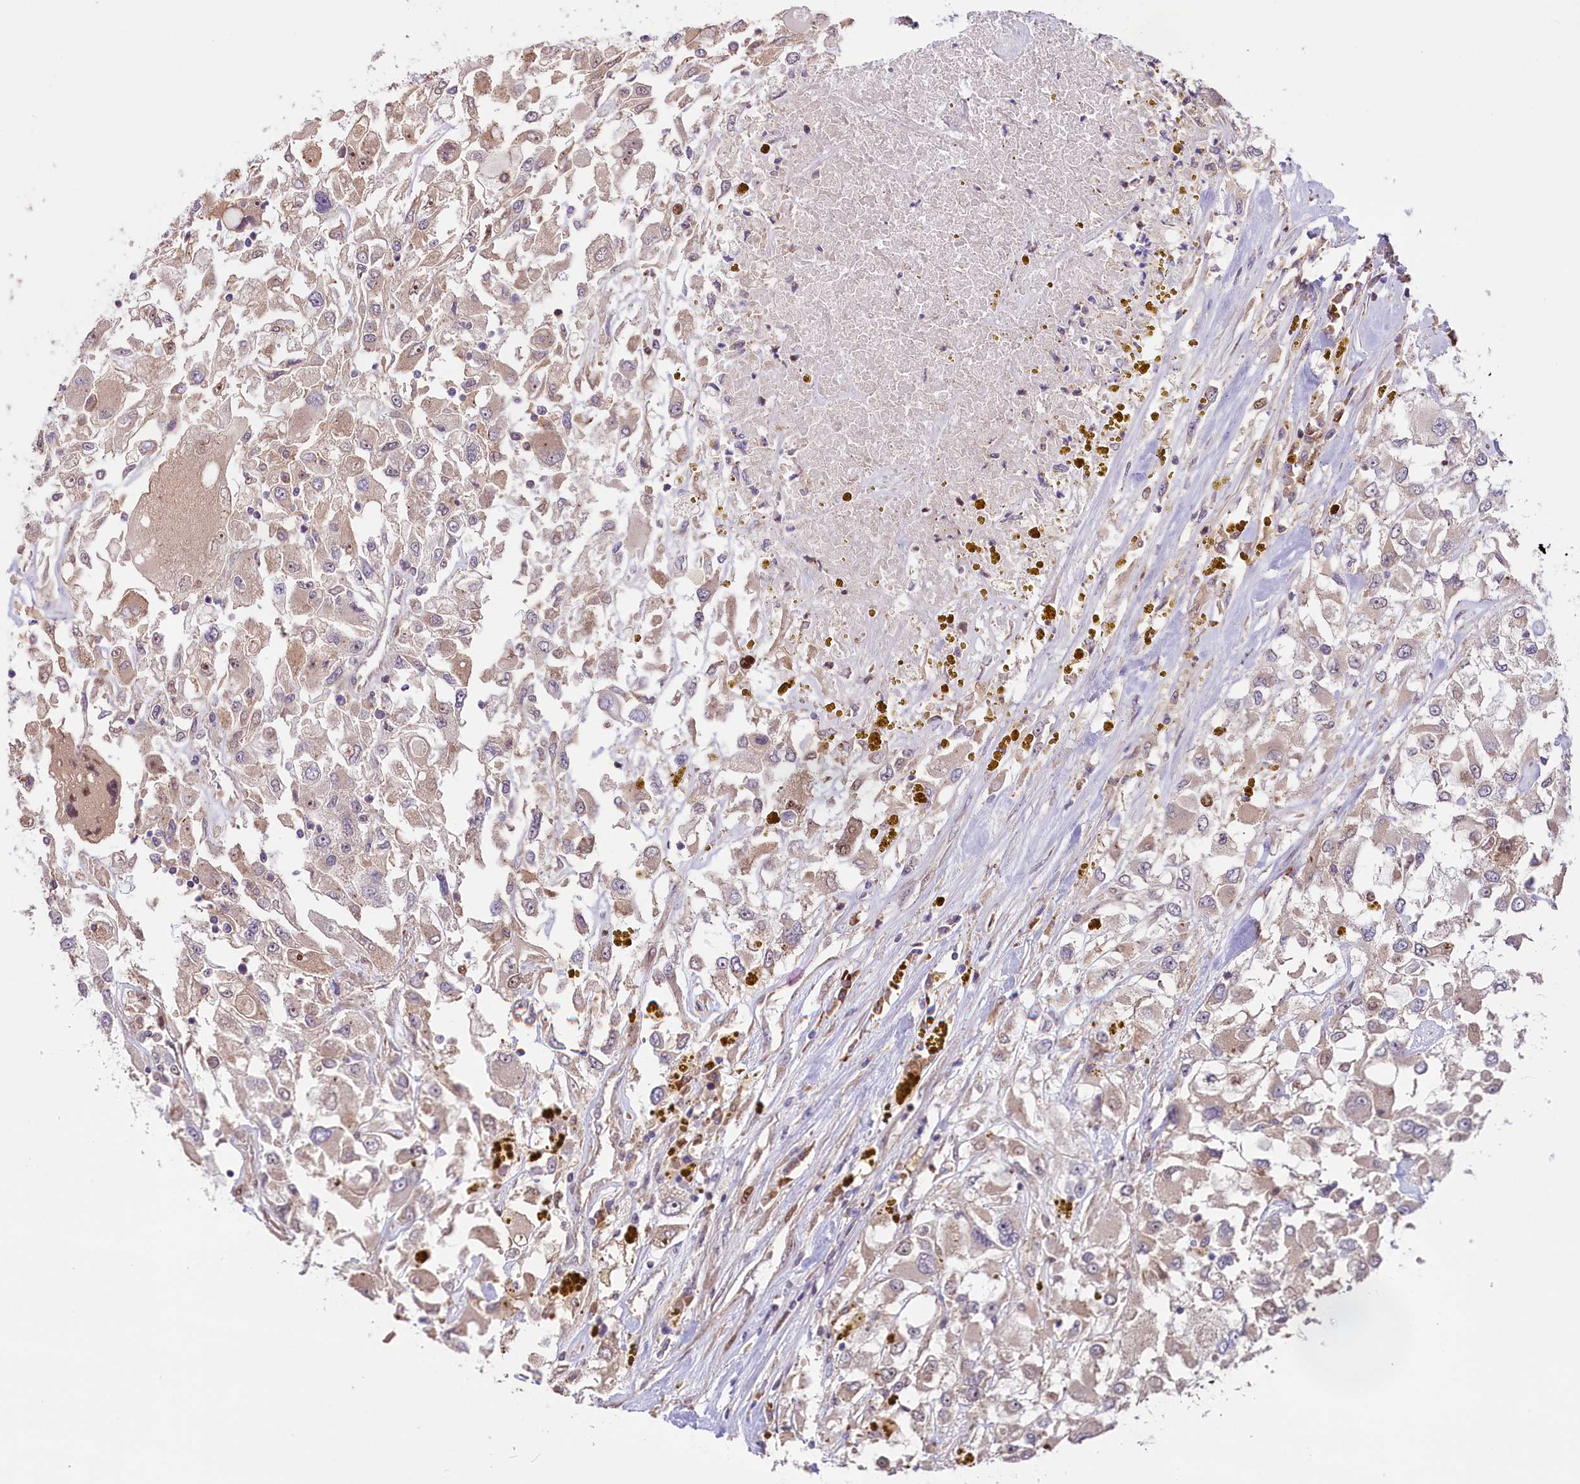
{"staining": {"intensity": "weak", "quantity": "25%-75%", "location": "cytoplasmic/membranous,nuclear"}, "tissue": "renal cancer", "cell_type": "Tumor cells", "image_type": "cancer", "snomed": [{"axis": "morphology", "description": "Adenocarcinoma, NOS"}, {"axis": "topography", "description": "Kidney"}], "caption": "Protein expression analysis of renal cancer shows weak cytoplasmic/membranous and nuclear expression in about 25%-75% of tumor cells.", "gene": "RIC8A", "patient": {"sex": "female", "age": 52}}